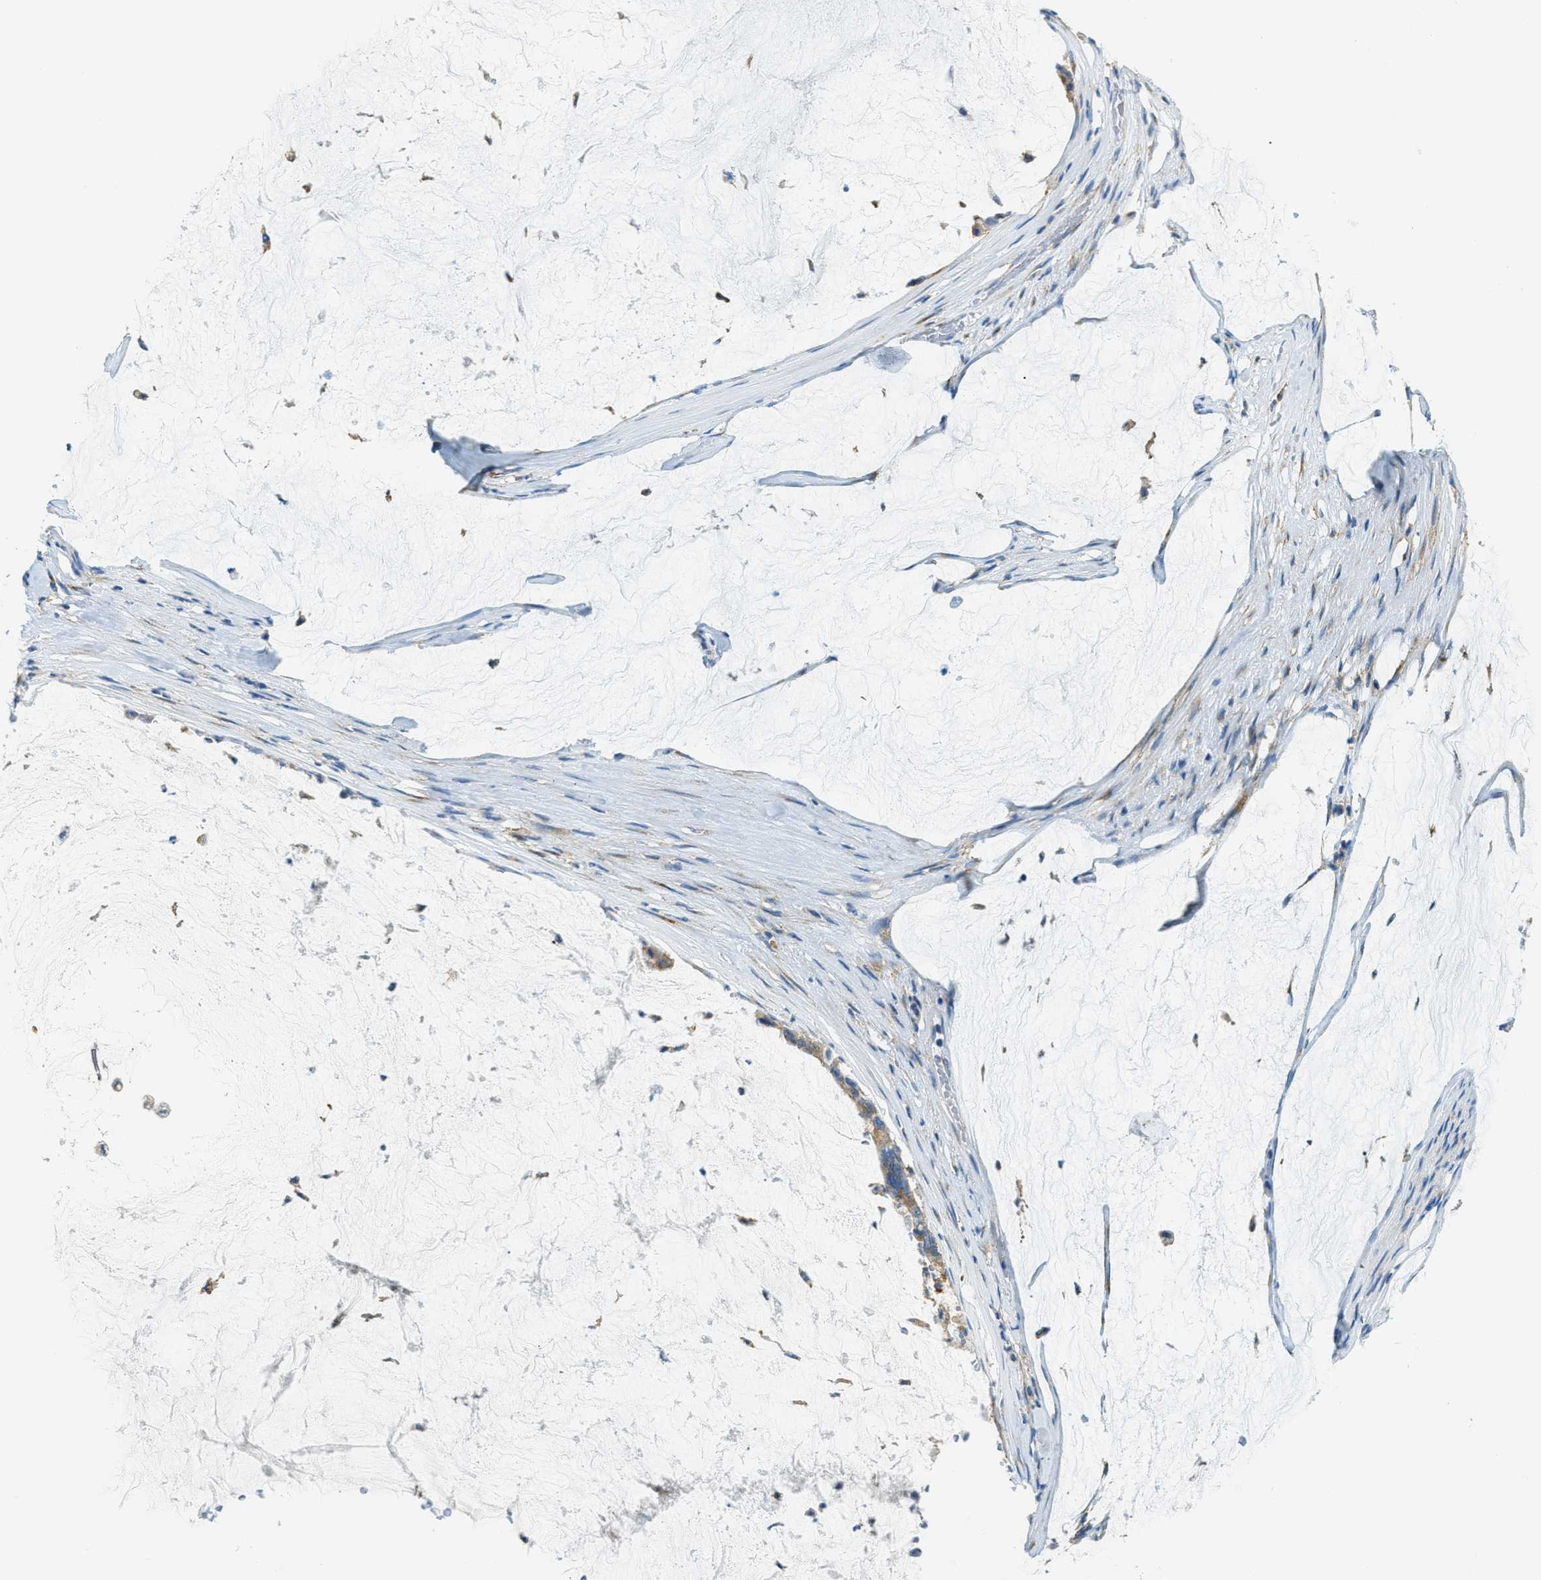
{"staining": {"intensity": "moderate", "quantity": ">75%", "location": "cytoplasmic/membranous"}, "tissue": "pancreatic cancer", "cell_type": "Tumor cells", "image_type": "cancer", "snomed": [{"axis": "morphology", "description": "Adenocarcinoma, NOS"}, {"axis": "topography", "description": "Pancreas"}], "caption": "The image reveals a brown stain indicating the presence of a protein in the cytoplasmic/membranous of tumor cells in pancreatic adenocarcinoma.", "gene": "AP2B1", "patient": {"sex": "male", "age": 41}}